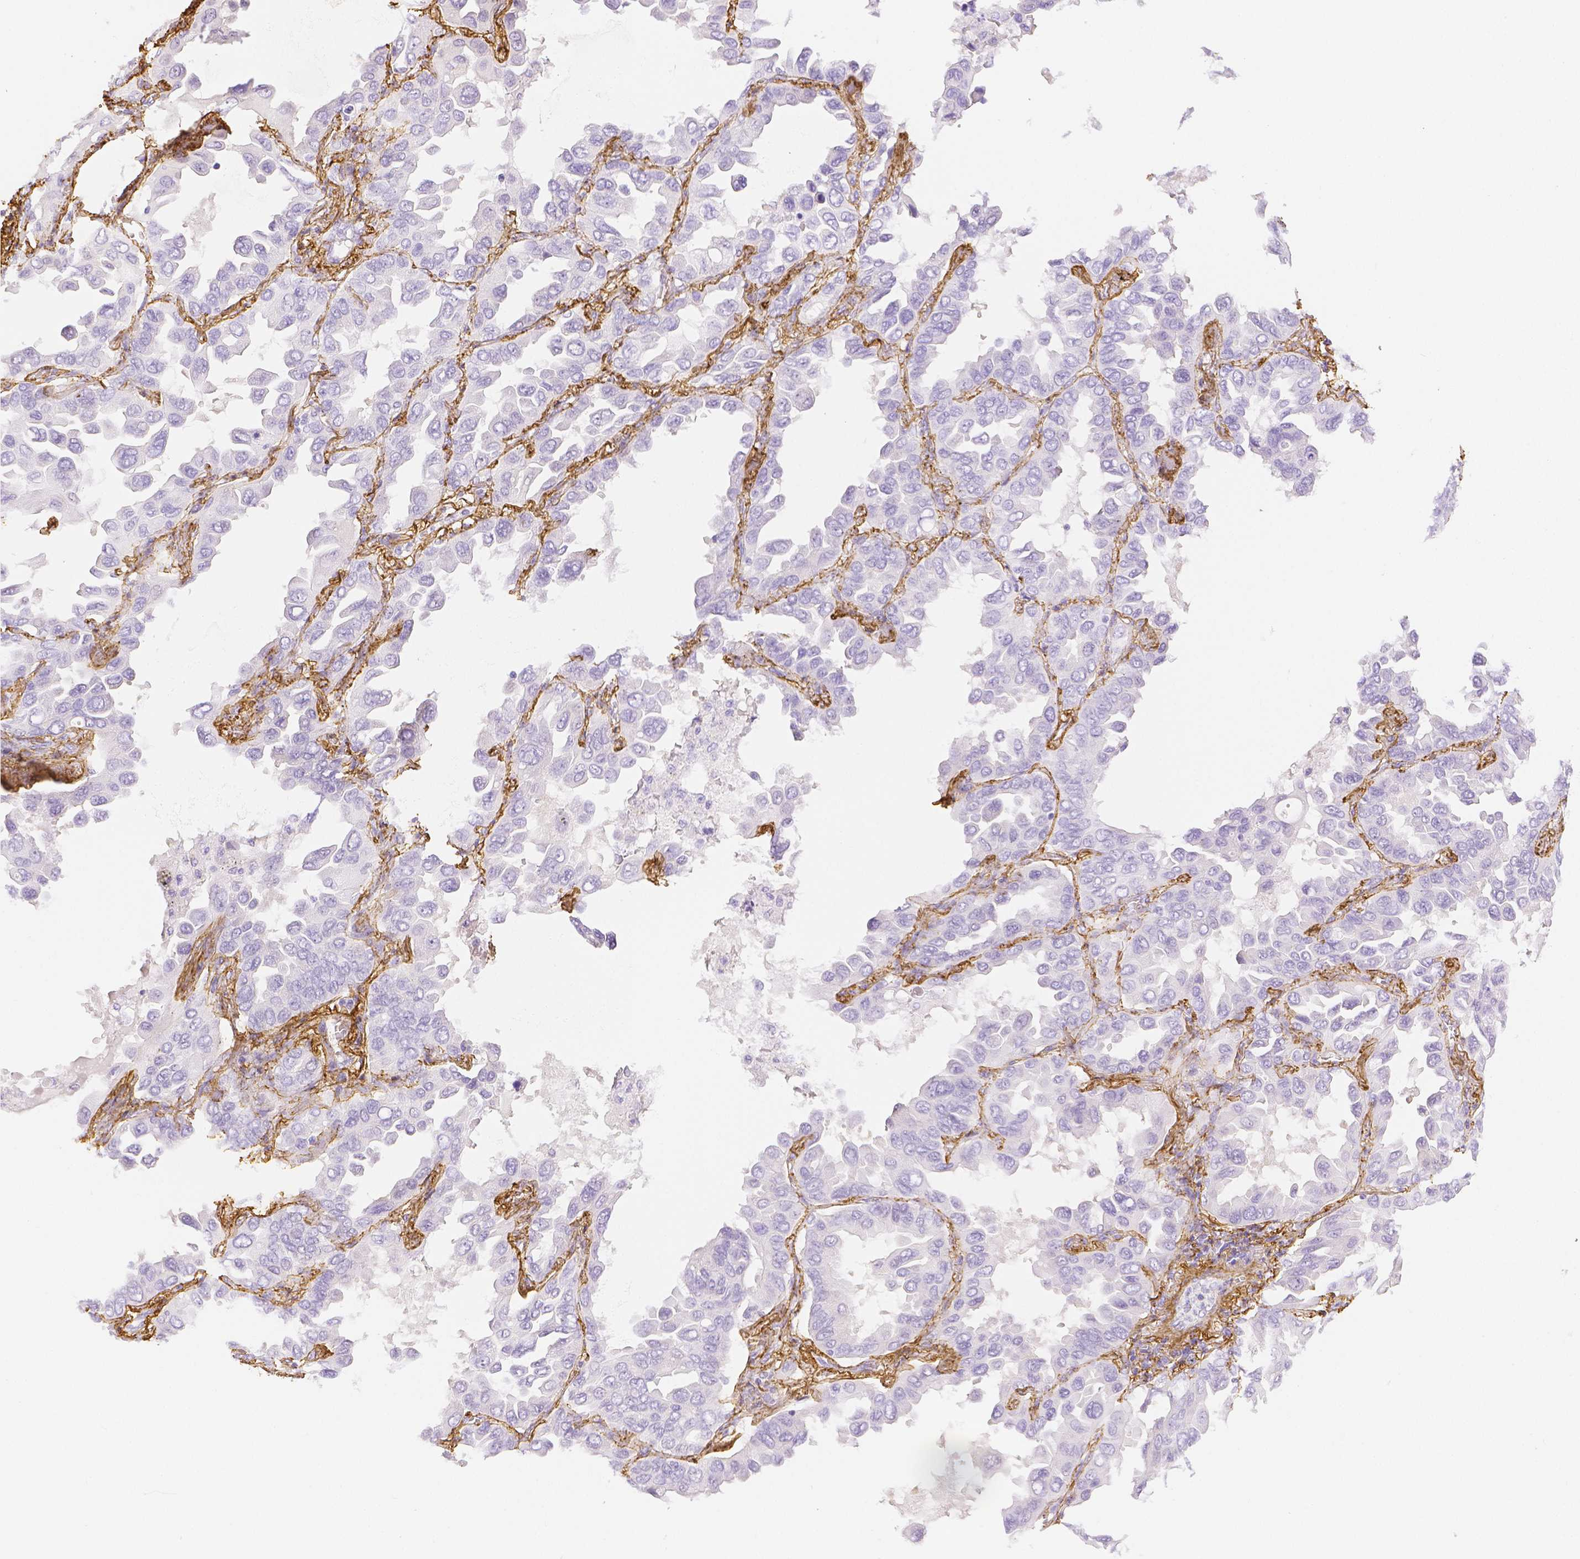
{"staining": {"intensity": "negative", "quantity": "none", "location": "none"}, "tissue": "lung cancer", "cell_type": "Tumor cells", "image_type": "cancer", "snomed": [{"axis": "morphology", "description": "Adenocarcinoma, NOS"}, {"axis": "topography", "description": "Lung"}], "caption": "Human adenocarcinoma (lung) stained for a protein using immunohistochemistry shows no staining in tumor cells.", "gene": "FBN1", "patient": {"sex": "male", "age": 64}}